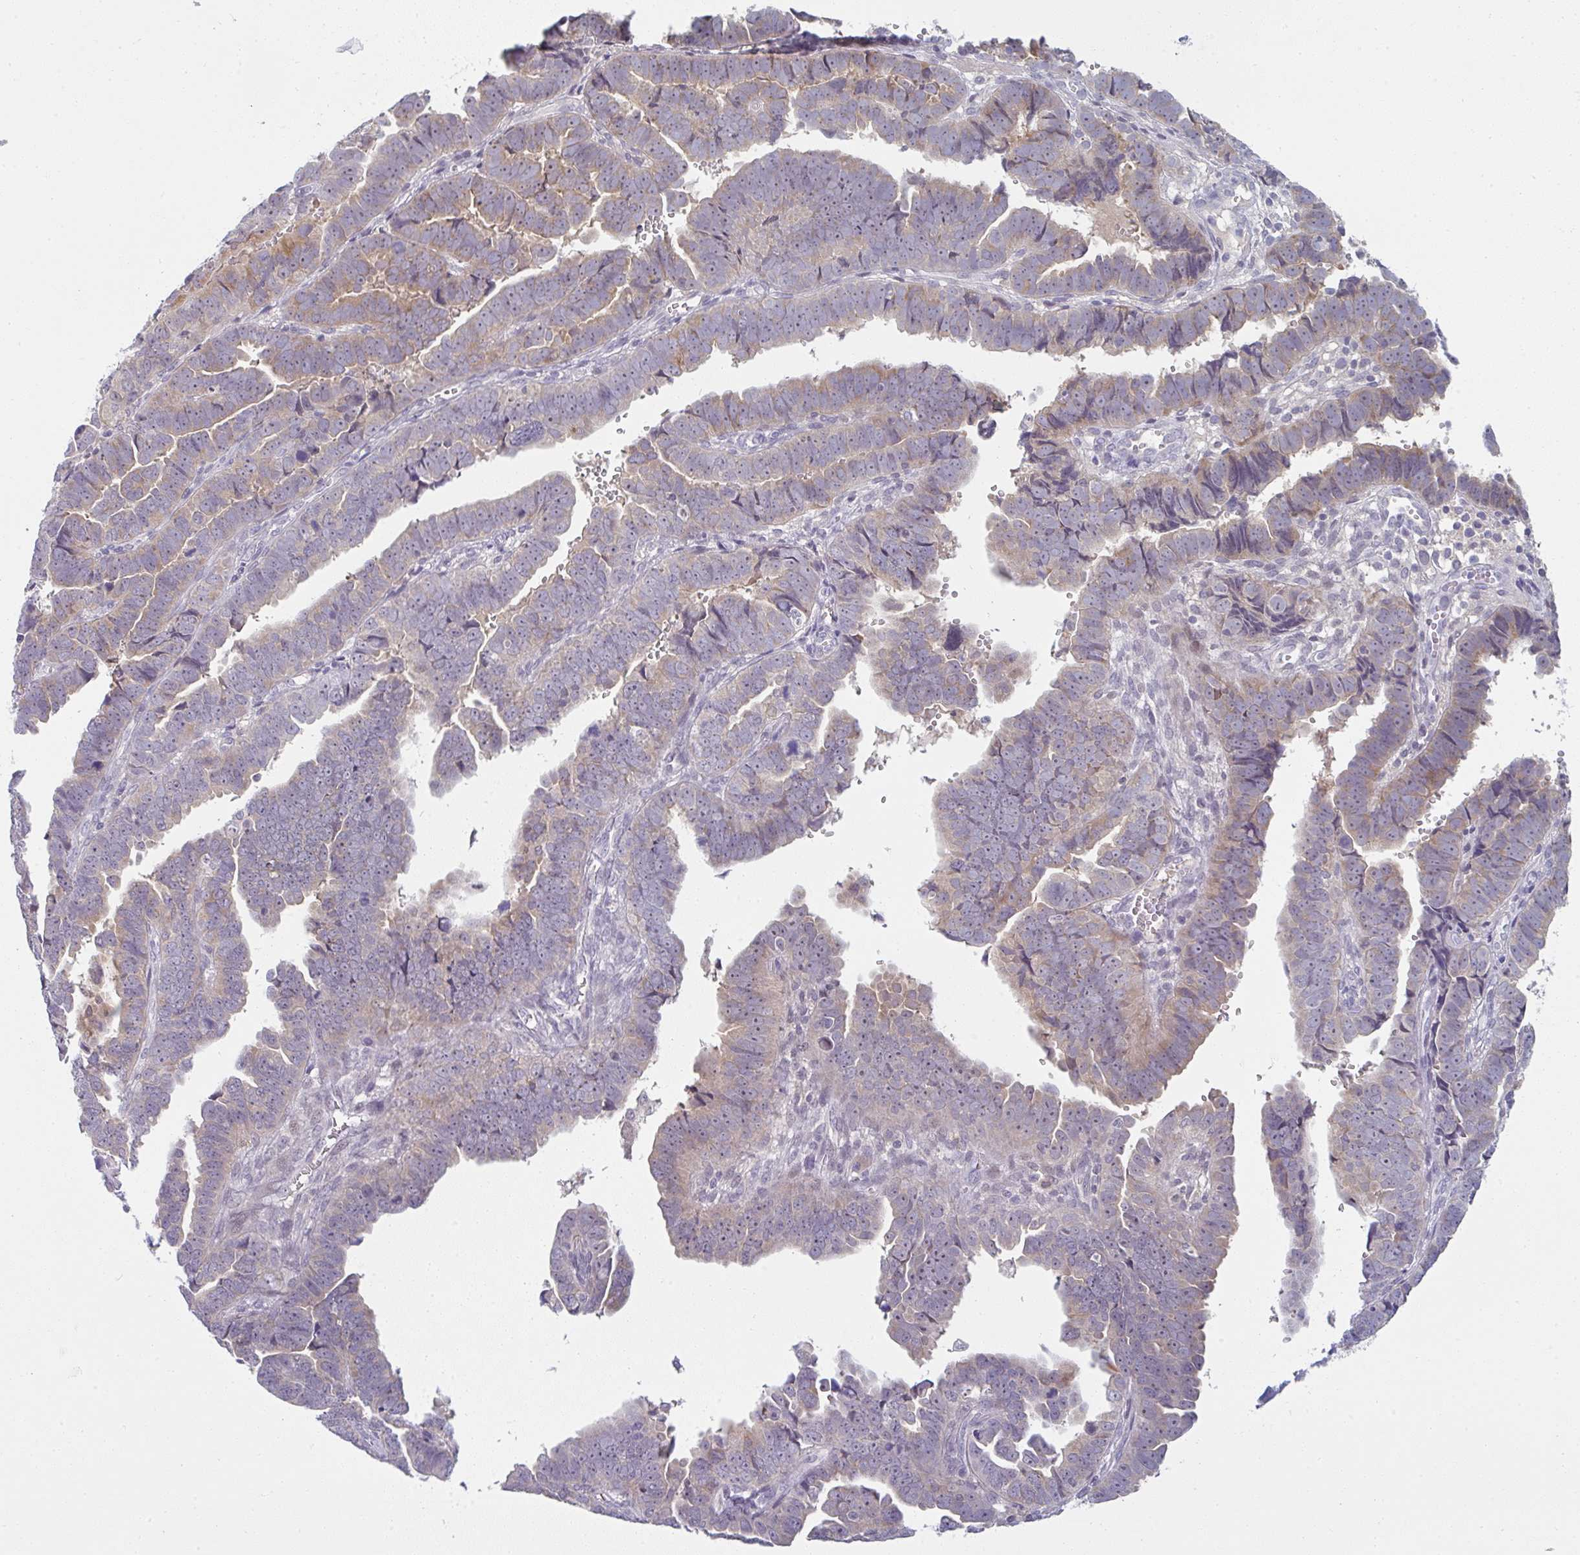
{"staining": {"intensity": "weak", "quantity": "25%-75%", "location": "cytoplasmic/membranous"}, "tissue": "endometrial cancer", "cell_type": "Tumor cells", "image_type": "cancer", "snomed": [{"axis": "morphology", "description": "Adenocarcinoma, NOS"}, {"axis": "topography", "description": "Endometrium"}], "caption": "Tumor cells show low levels of weak cytoplasmic/membranous expression in about 25%-75% of cells in human endometrial cancer.", "gene": "PPFIA4", "patient": {"sex": "female", "age": 75}}